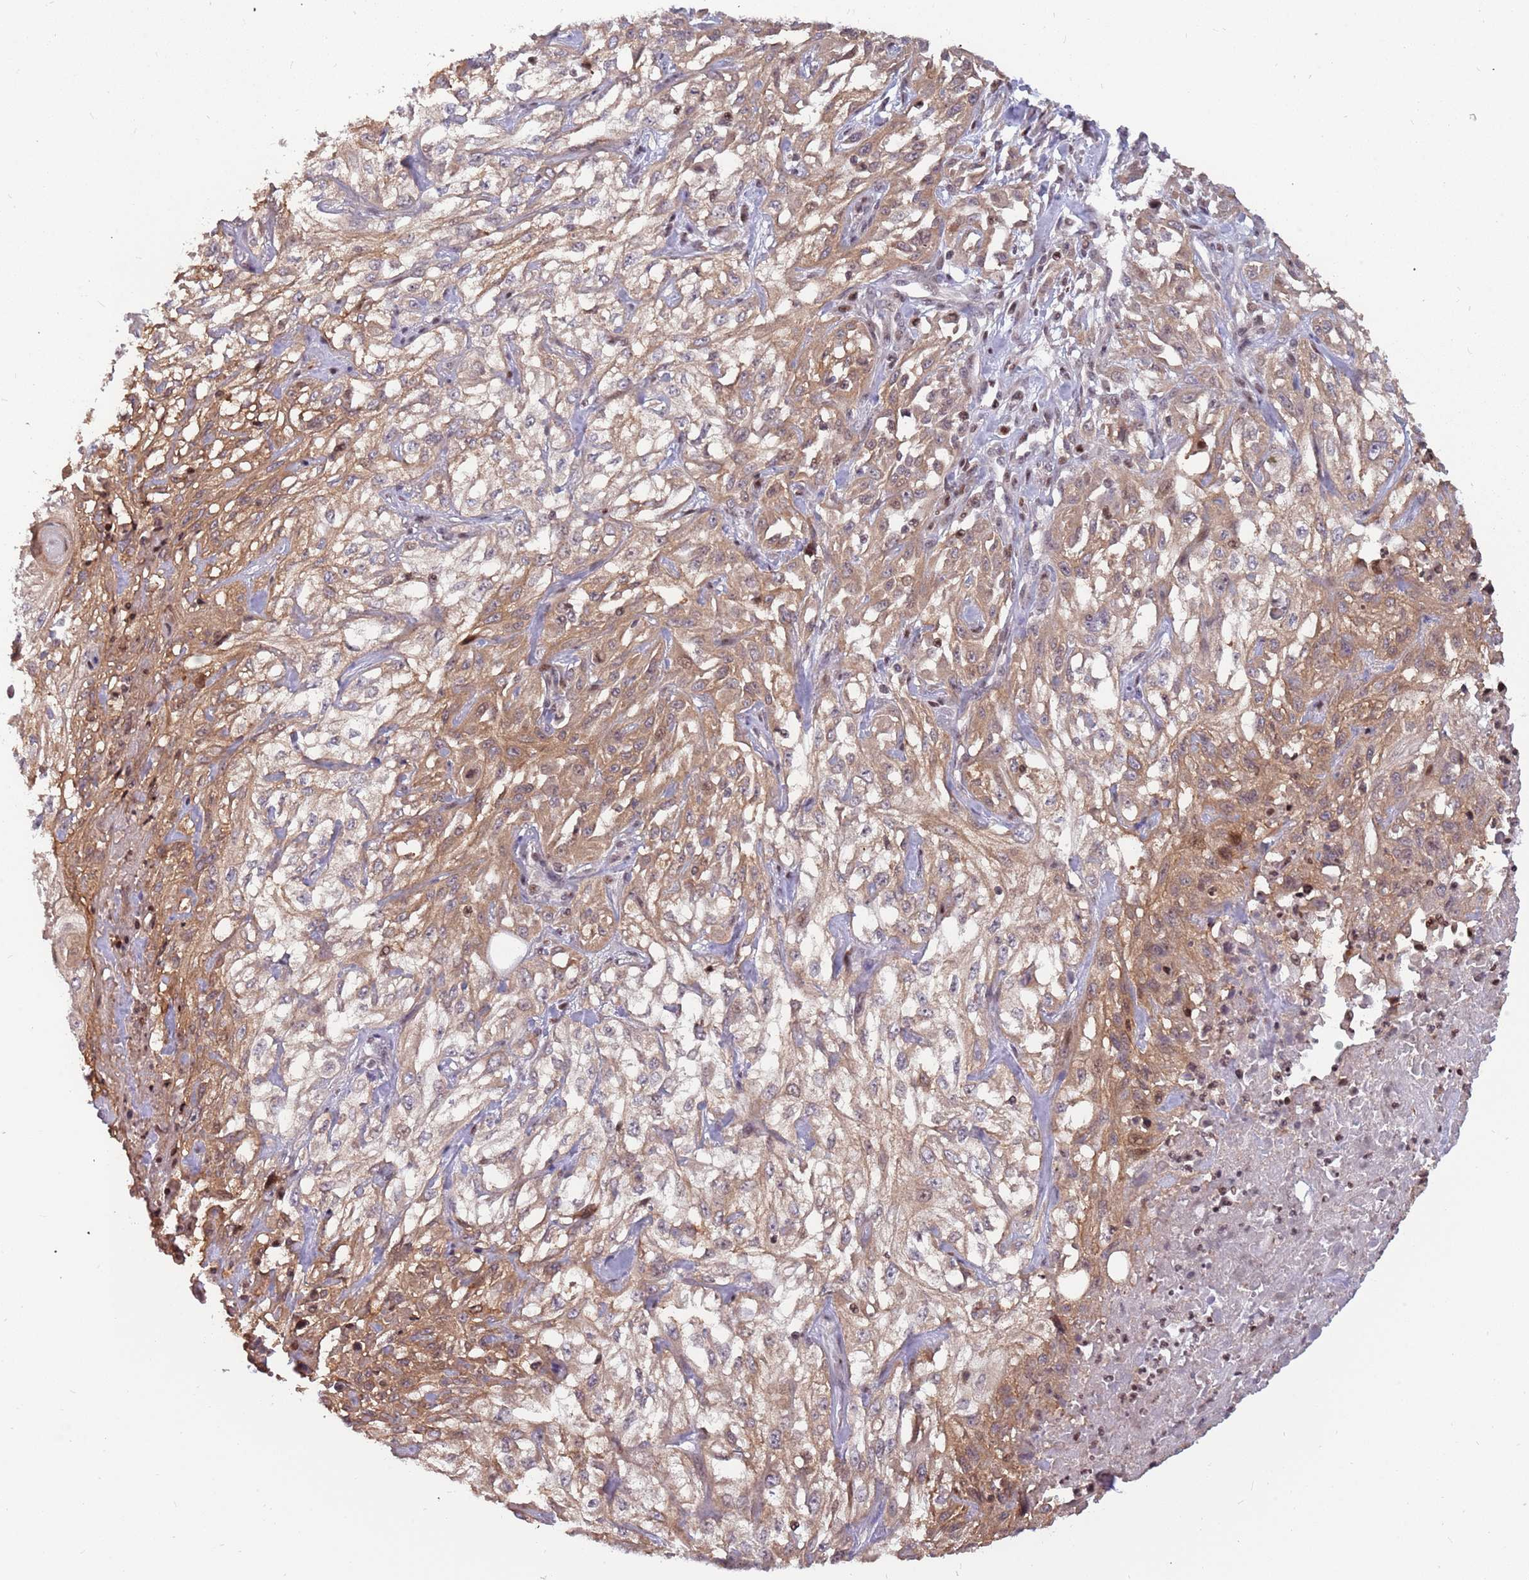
{"staining": {"intensity": "moderate", "quantity": "25%-75%", "location": "cytoplasmic/membranous"}, "tissue": "skin cancer", "cell_type": "Tumor cells", "image_type": "cancer", "snomed": [{"axis": "morphology", "description": "Squamous cell carcinoma, NOS"}, {"axis": "morphology", "description": "Squamous cell carcinoma, metastatic, NOS"}, {"axis": "topography", "description": "Skin"}, {"axis": "topography", "description": "Lymph node"}], "caption": "An image showing moderate cytoplasmic/membranous staining in about 25%-75% of tumor cells in skin cancer, as visualized by brown immunohistochemical staining.", "gene": "ARHGEF5", "patient": {"sex": "male", "age": 75}}